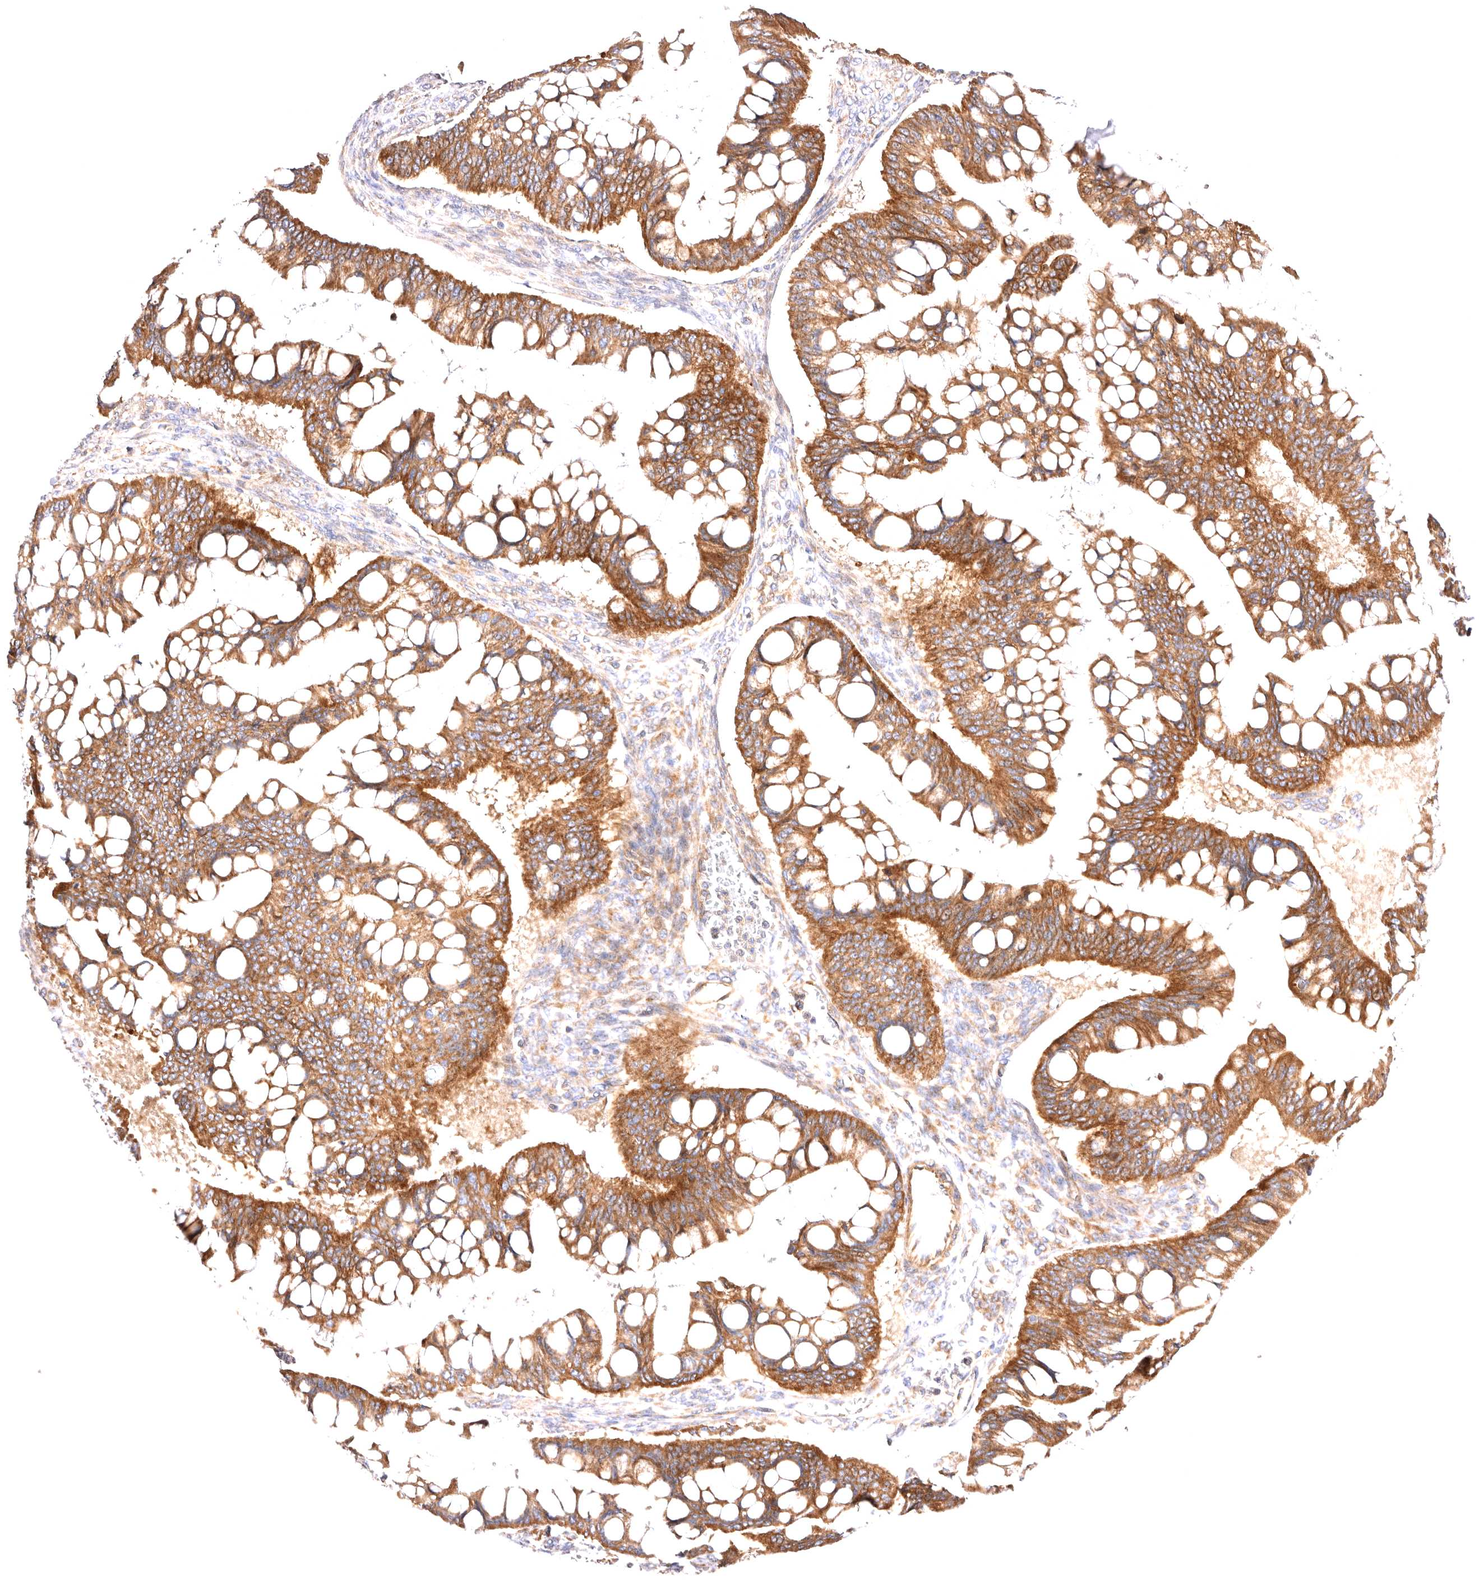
{"staining": {"intensity": "moderate", "quantity": ">75%", "location": "cytoplasmic/membranous"}, "tissue": "ovarian cancer", "cell_type": "Tumor cells", "image_type": "cancer", "snomed": [{"axis": "morphology", "description": "Cystadenocarcinoma, mucinous, NOS"}, {"axis": "topography", "description": "Ovary"}], "caption": "Immunohistochemistry staining of ovarian cancer (mucinous cystadenocarcinoma), which displays medium levels of moderate cytoplasmic/membranous staining in approximately >75% of tumor cells indicating moderate cytoplasmic/membranous protein expression. The staining was performed using DAB (3,3'-diaminobenzidine) (brown) for protein detection and nuclei were counterstained in hematoxylin (blue).", "gene": "VPS45", "patient": {"sex": "female", "age": 73}}